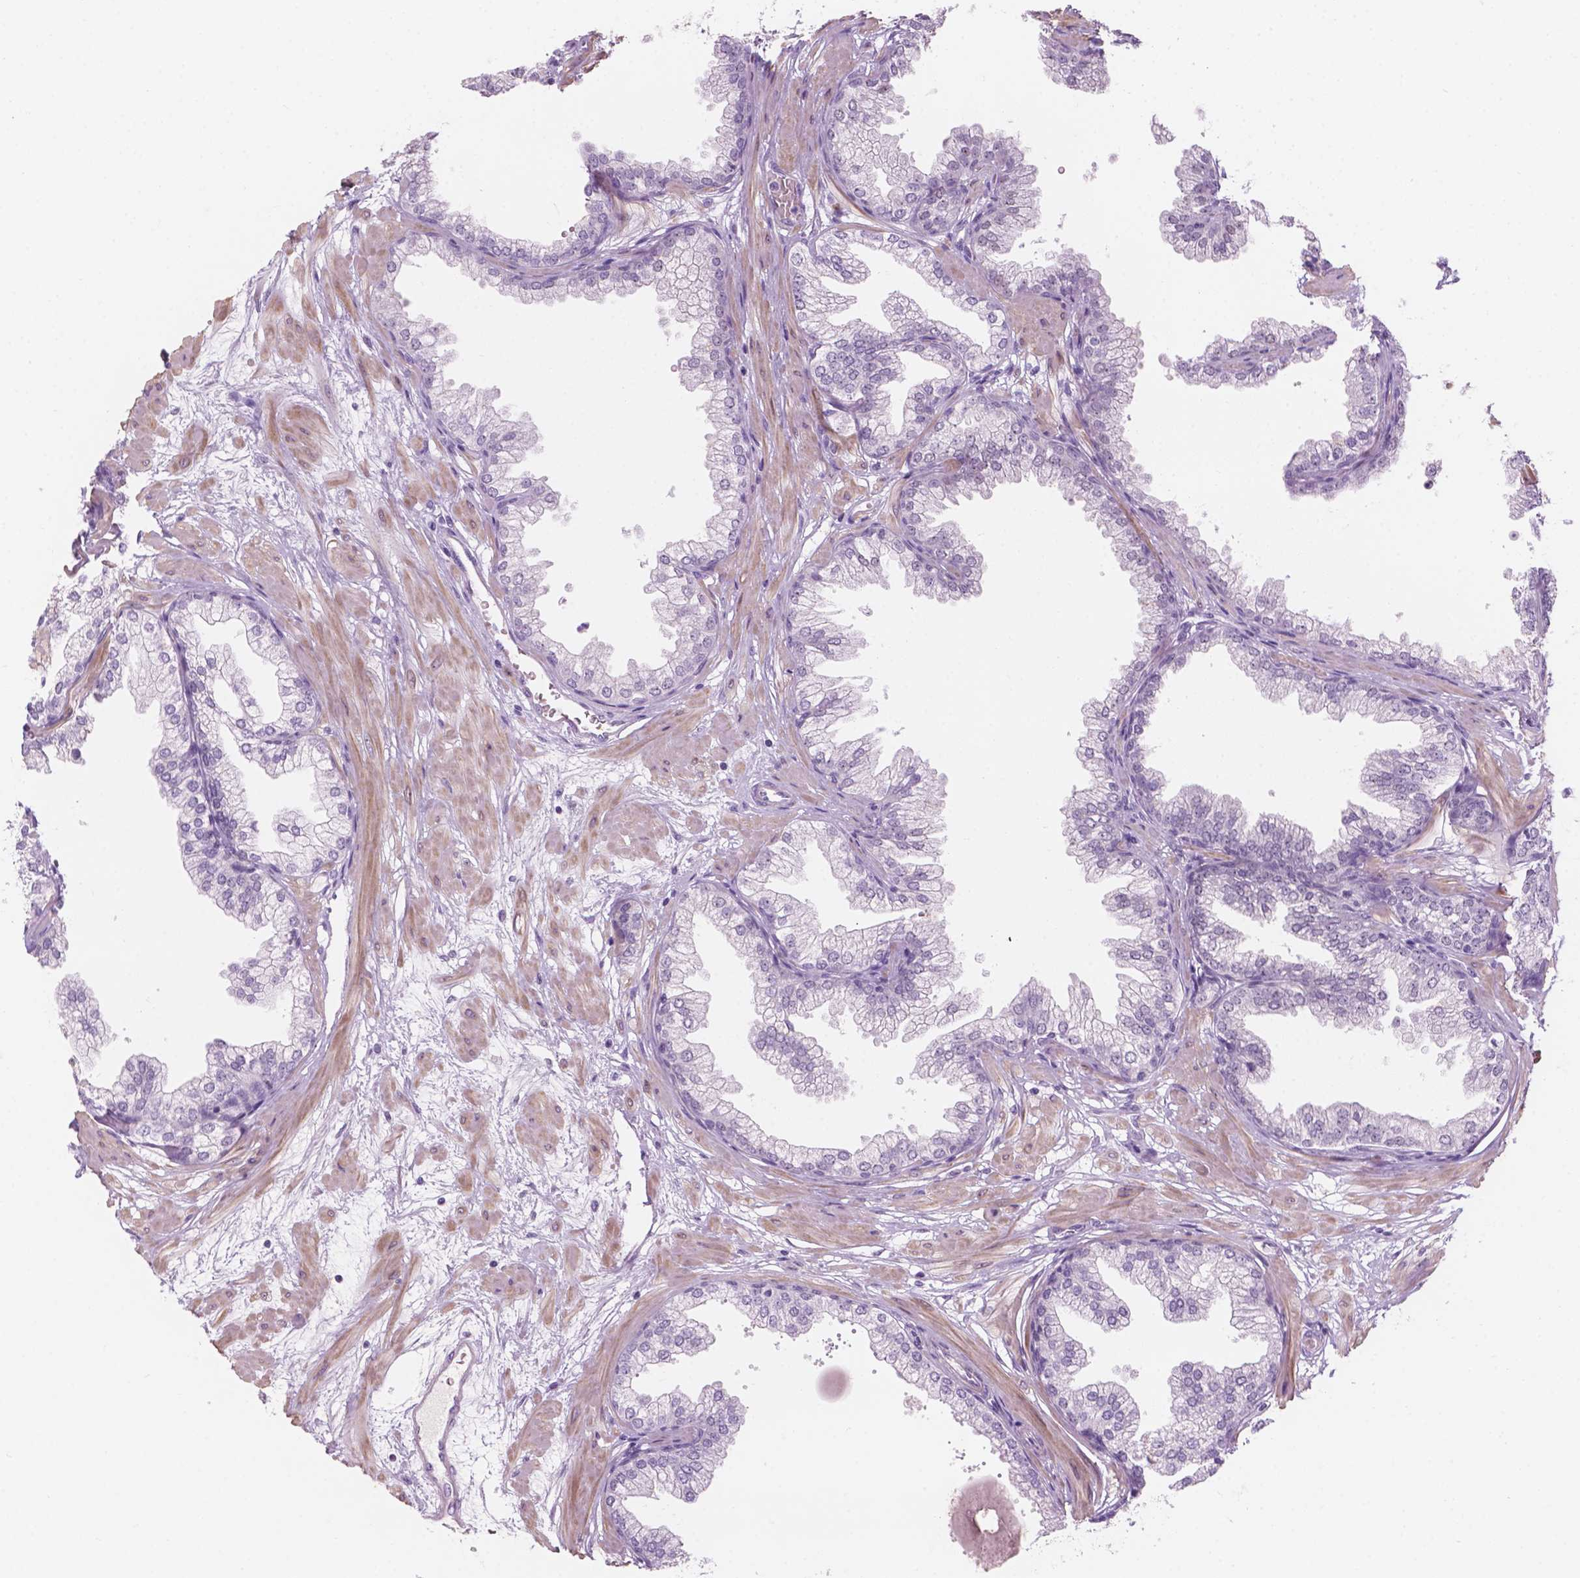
{"staining": {"intensity": "negative", "quantity": "none", "location": "none"}, "tissue": "prostate", "cell_type": "Glandular cells", "image_type": "normal", "snomed": [{"axis": "morphology", "description": "Normal tissue, NOS"}, {"axis": "topography", "description": "Prostate"}], "caption": "Immunohistochemistry of unremarkable human prostate exhibits no expression in glandular cells. Brightfield microscopy of immunohistochemistry (IHC) stained with DAB (3,3'-diaminobenzidine) (brown) and hematoxylin (blue), captured at high magnification.", "gene": "ZNF853", "patient": {"sex": "male", "age": 37}}